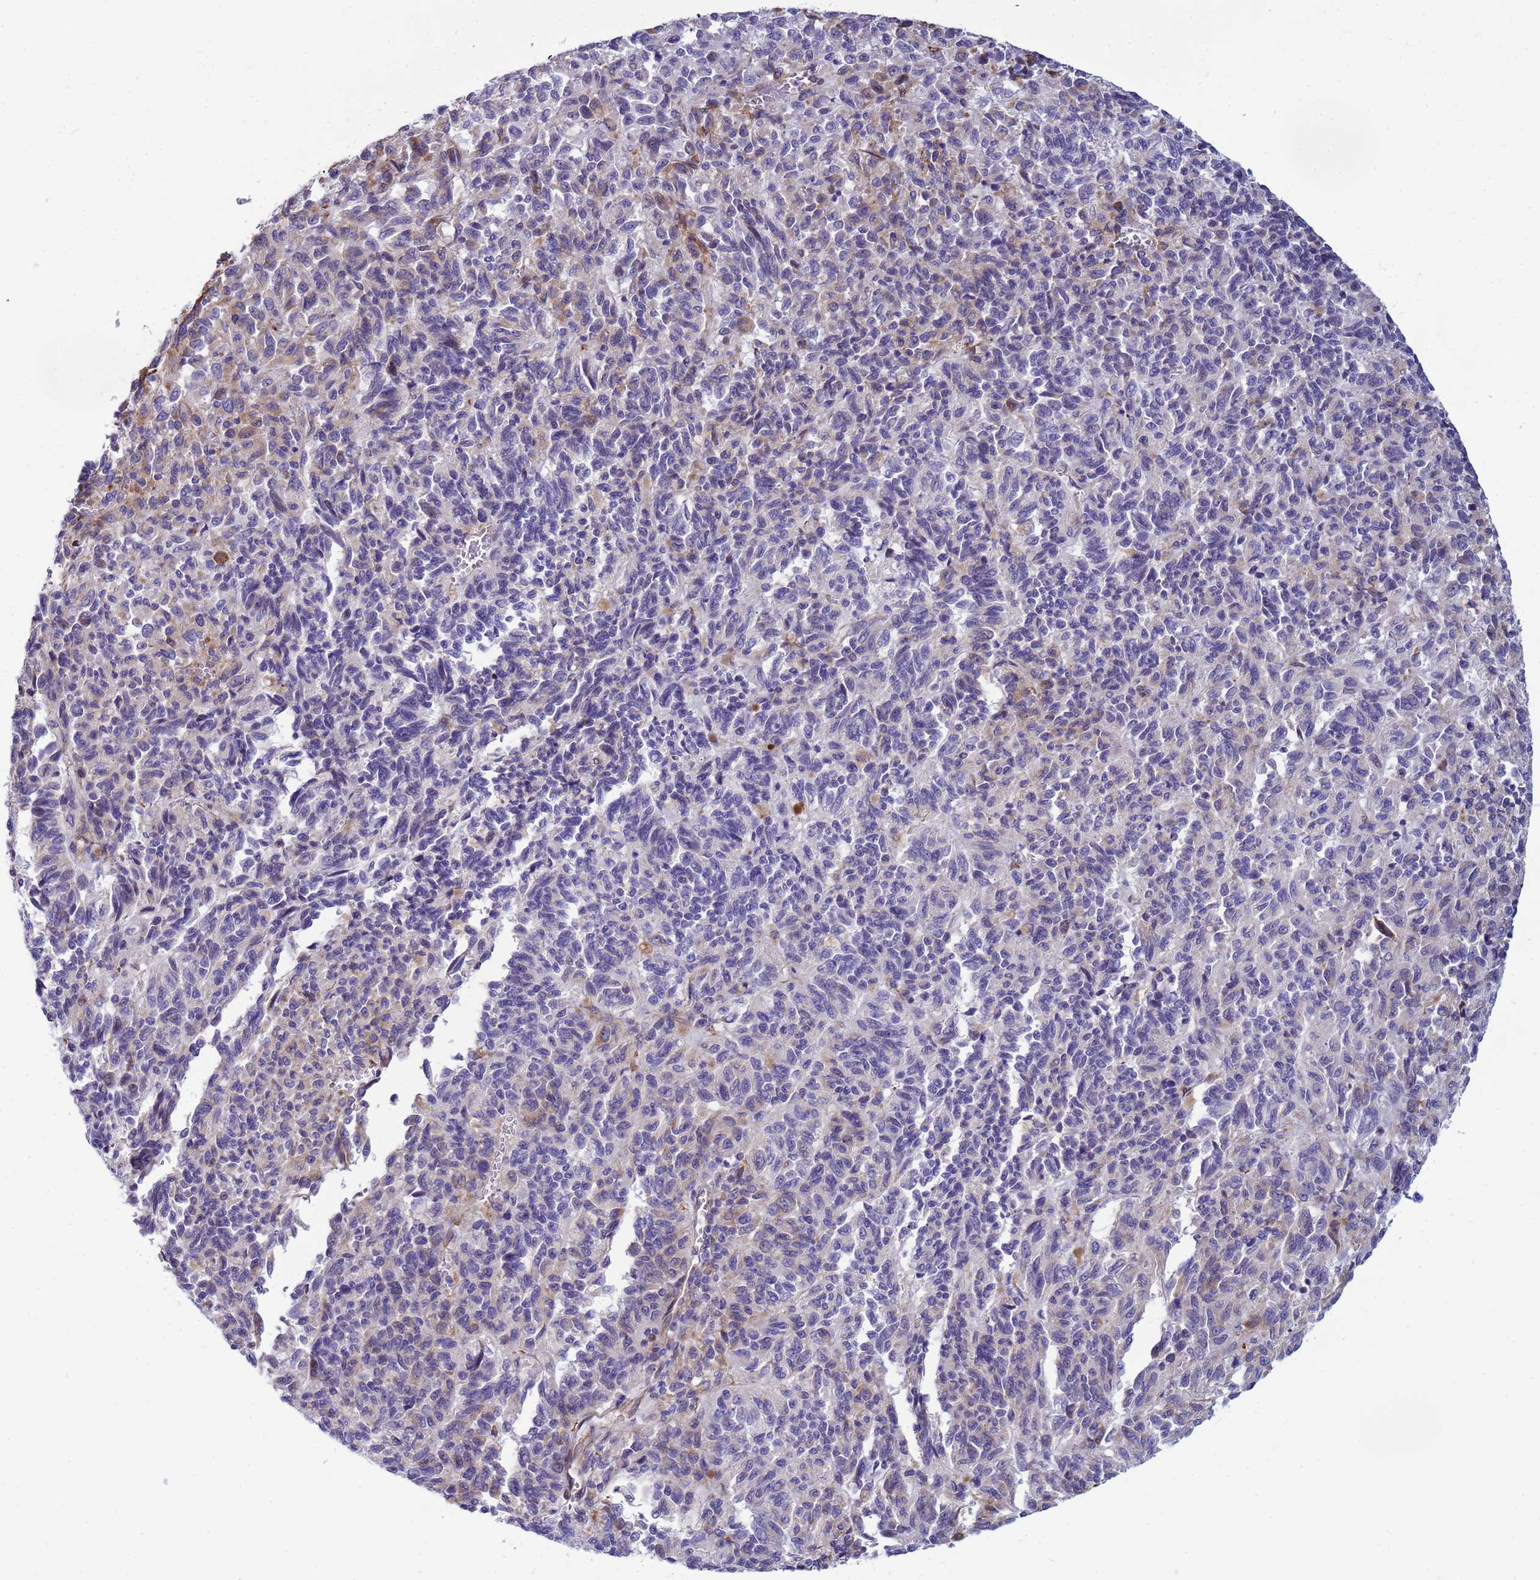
{"staining": {"intensity": "weak", "quantity": "<25%", "location": "cytoplasmic/membranous"}, "tissue": "melanoma", "cell_type": "Tumor cells", "image_type": "cancer", "snomed": [{"axis": "morphology", "description": "Malignant melanoma, Metastatic site"}, {"axis": "topography", "description": "Lung"}], "caption": "DAB immunohistochemical staining of malignant melanoma (metastatic site) exhibits no significant staining in tumor cells. (Stains: DAB IHC with hematoxylin counter stain, Microscopy: brightfield microscopy at high magnification).", "gene": "TRPC6", "patient": {"sex": "male", "age": 64}}